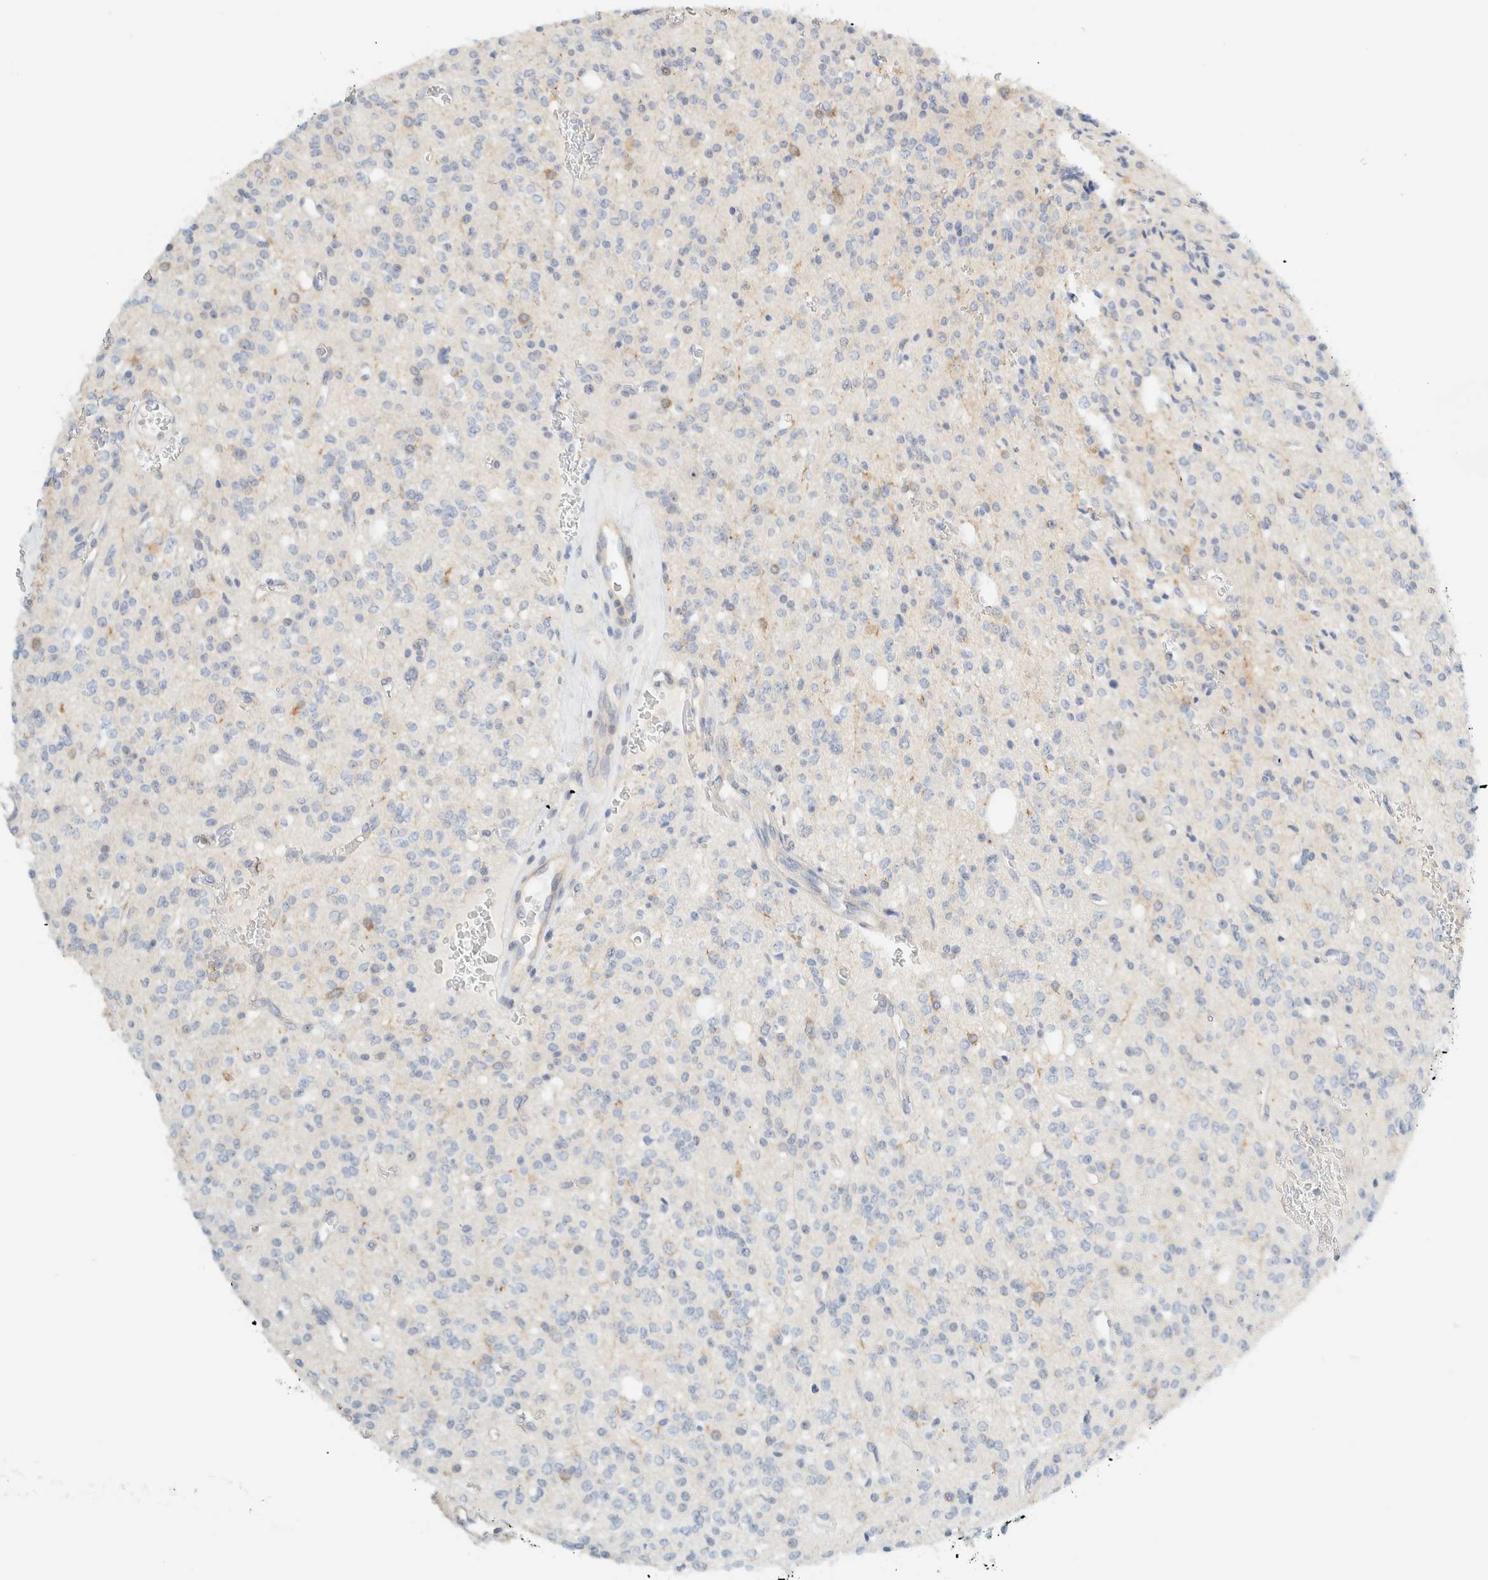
{"staining": {"intensity": "negative", "quantity": "none", "location": "none"}, "tissue": "glioma", "cell_type": "Tumor cells", "image_type": "cancer", "snomed": [{"axis": "morphology", "description": "Glioma, malignant, High grade"}, {"axis": "topography", "description": "Brain"}], "caption": "Malignant high-grade glioma was stained to show a protein in brown. There is no significant expression in tumor cells.", "gene": "NDE1", "patient": {"sex": "male", "age": 34}}